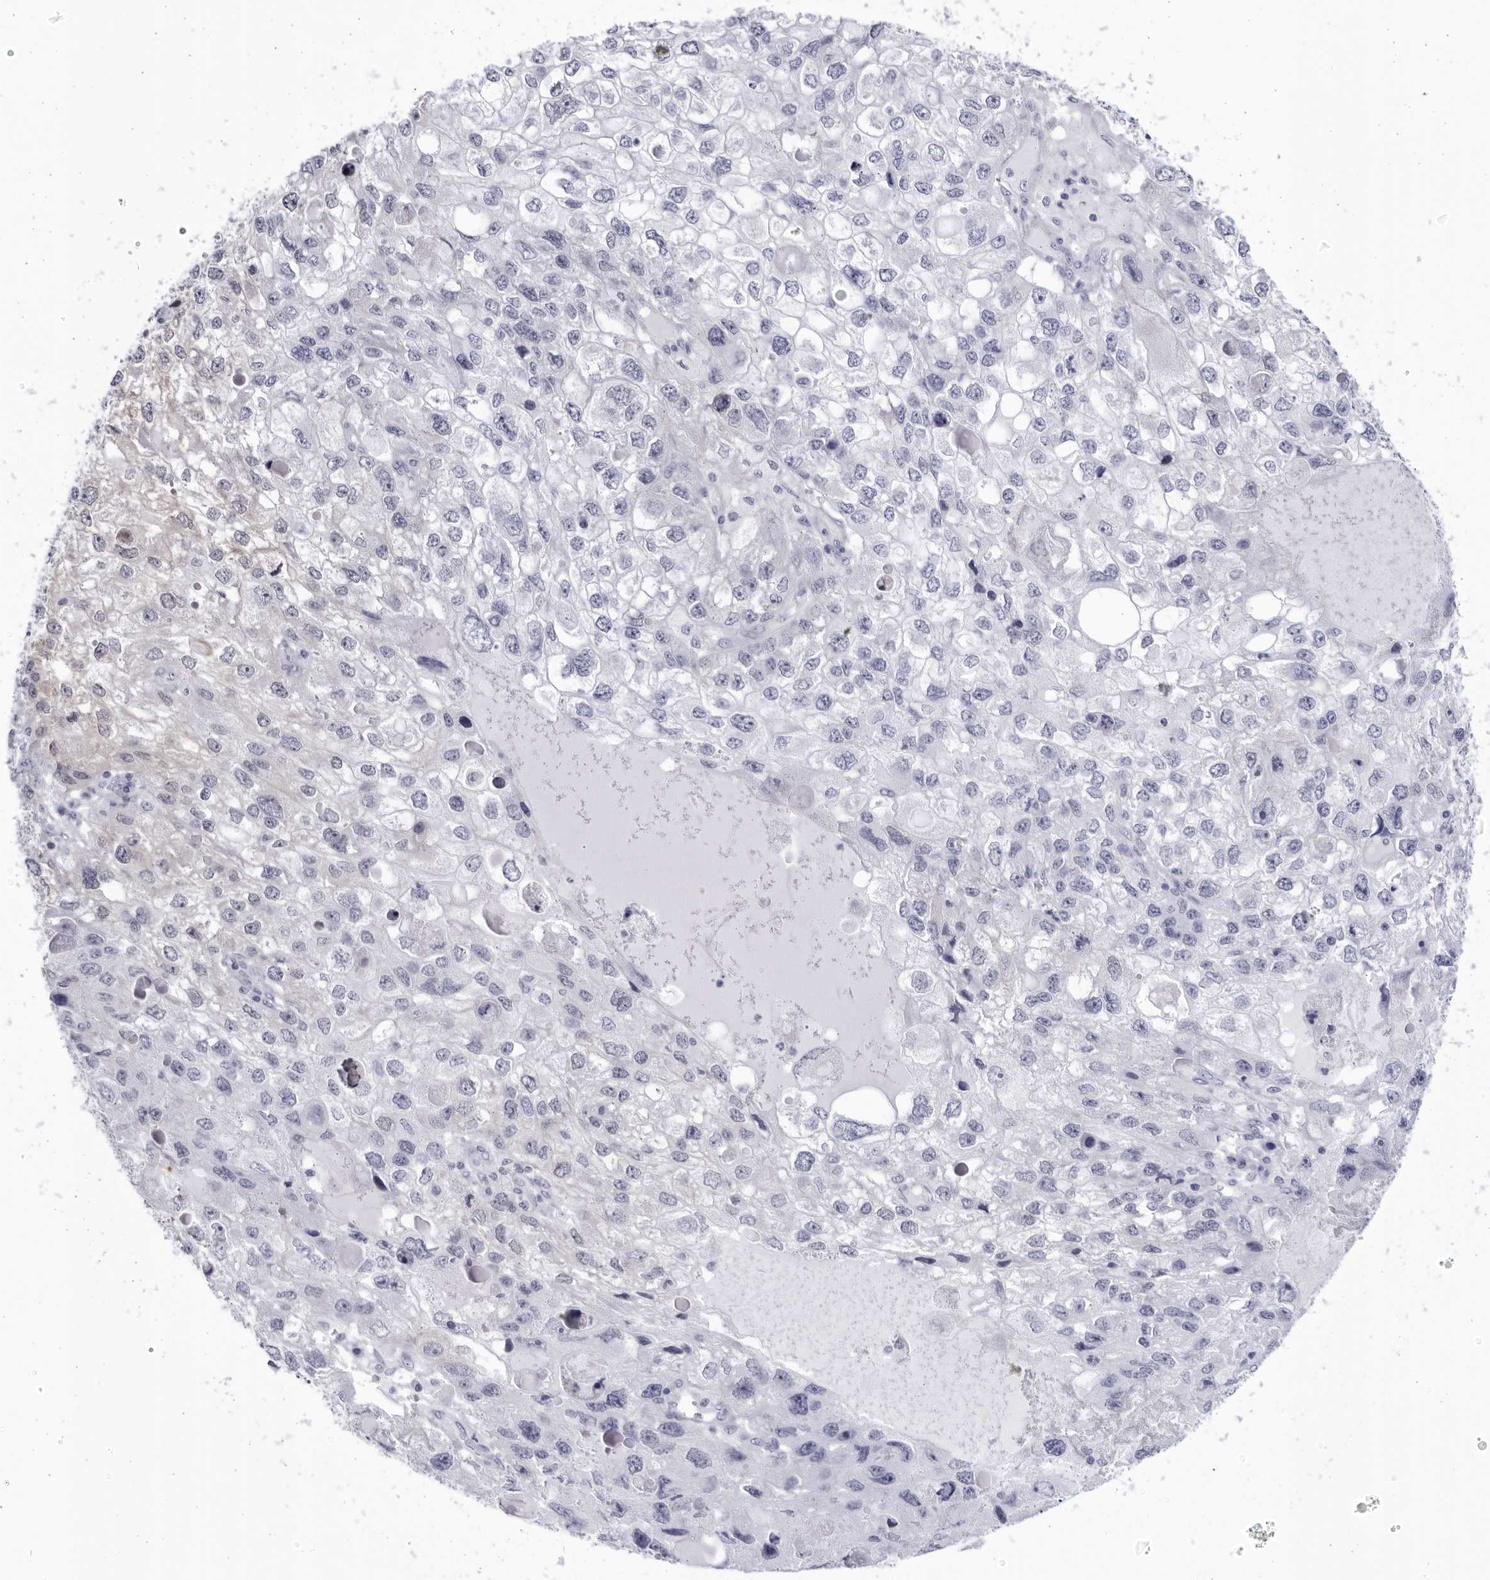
{"staining": {"intensity": "negative", "quantity": "none", "location": "none"}, "tissue": "endometrial cancer", "cell_type": "Tumor cells", "image_type": "cancer", "snomed": [{"axis": "morphology", "description": "Adenocarcinoma, NOS"}, {"axis": "topography", "description": "Endometrium"}], "caption": "Immunohistochemistry of human adenocarcinoma (endometrial) exhibits no staining in tumor cells. (Immunohistochemistry (ihc), brightfield microscopy, high magnification).", "gene": "CCDC181", "patient": {"sex": "female", "age": 49}}